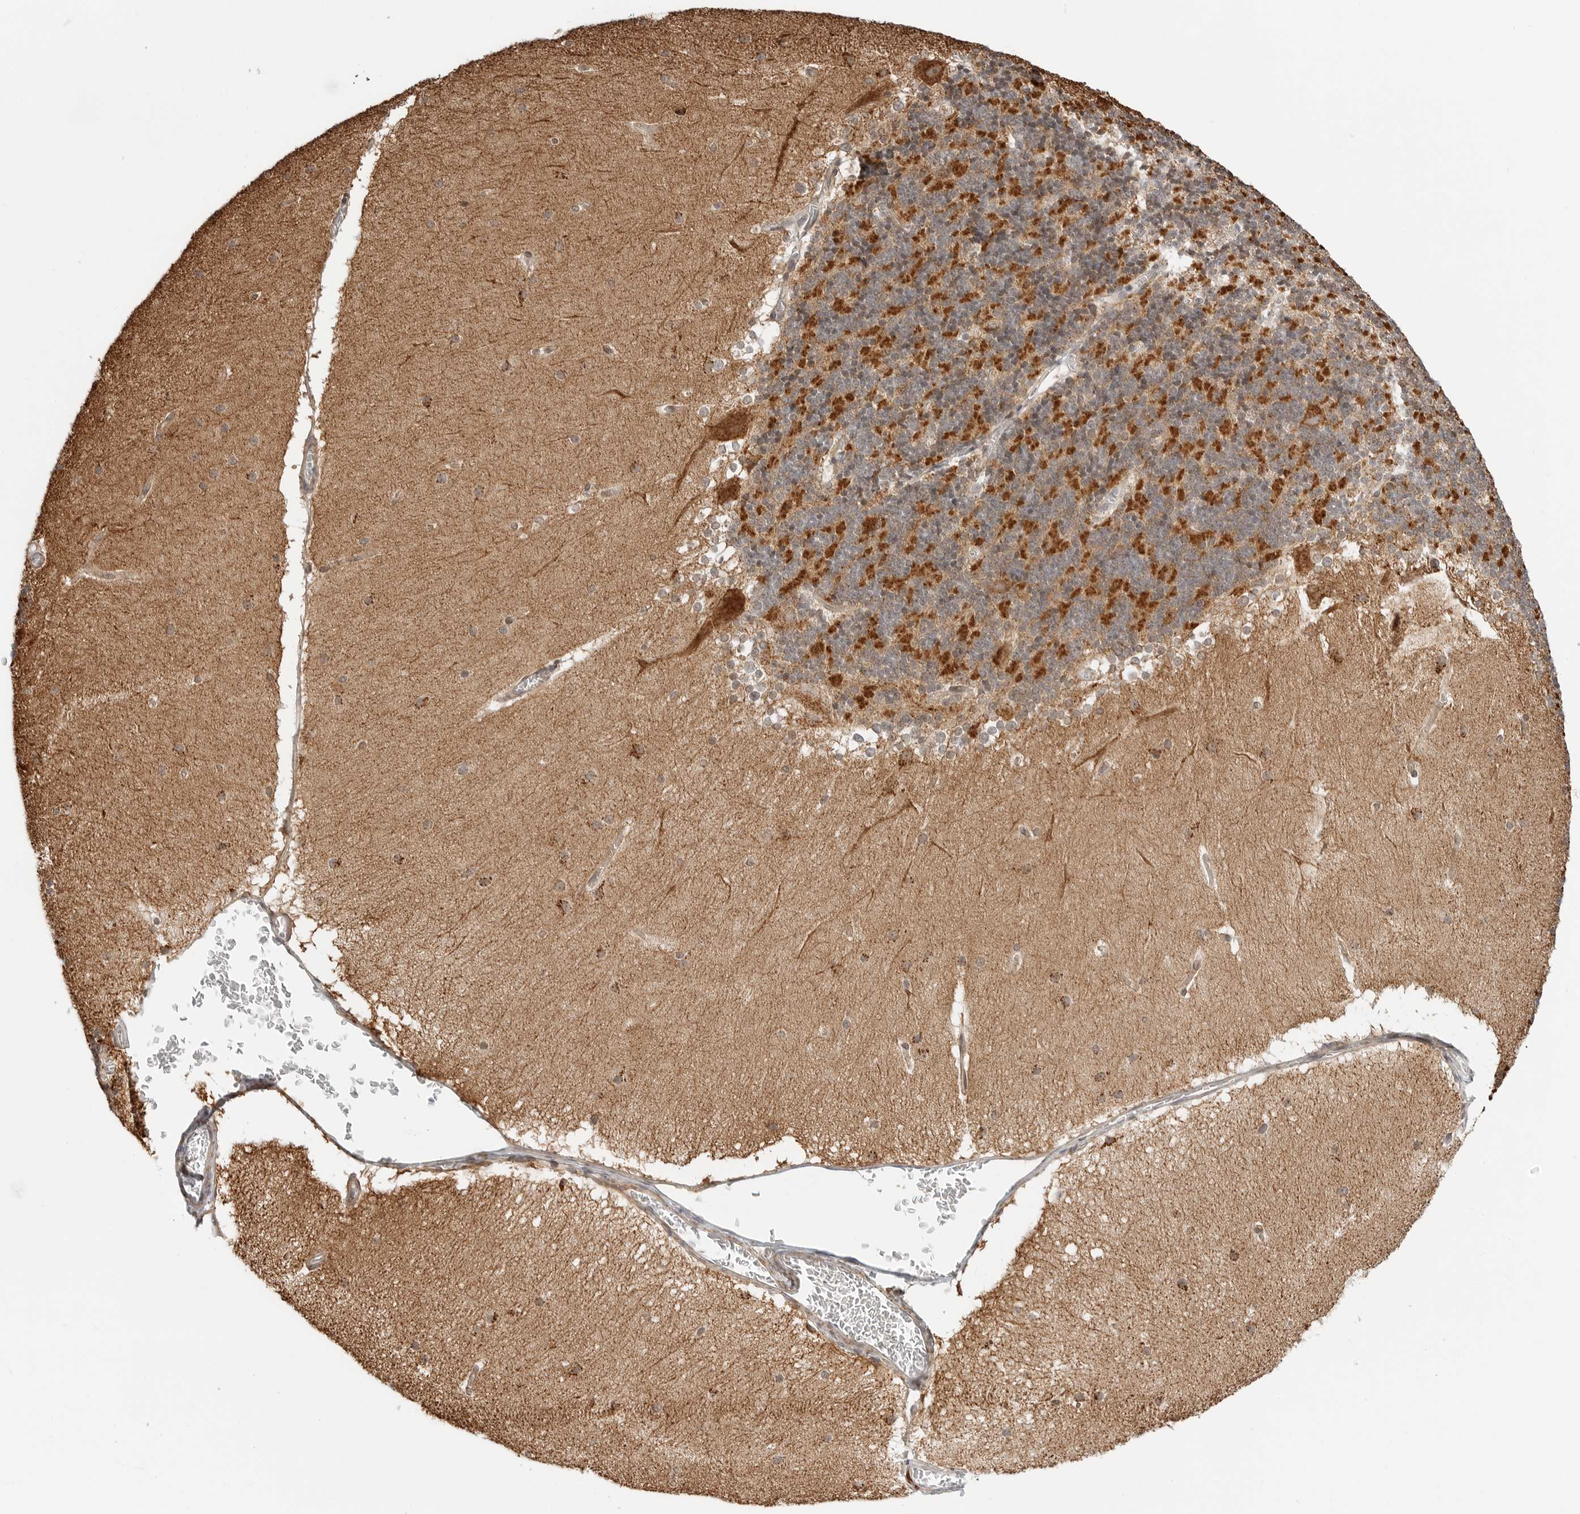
{"staining": {"intensity": "moderate", "quantity": "25%-75%", "location": "cytoplasmic/membranous"}, "tissue": "cerebellum", "cell_type": "Cells in granular layer", "image_type": "normal", "snomed": [{"axis": "morphology", "description": "Normal tissue, NOS"}, {"axis": "topography", "description": "Cerebellum"}], "caption": "Immunohistochemistry photomicrograph of normal human cerebellum stained for a protein (brown), which exhibits medium levels of moderate cytoplasmic/membranous expression in about 25%-75% of cells in granular layer.", "gene": "POLR3GL", "patient": {"sex": "female", "age": 19}}